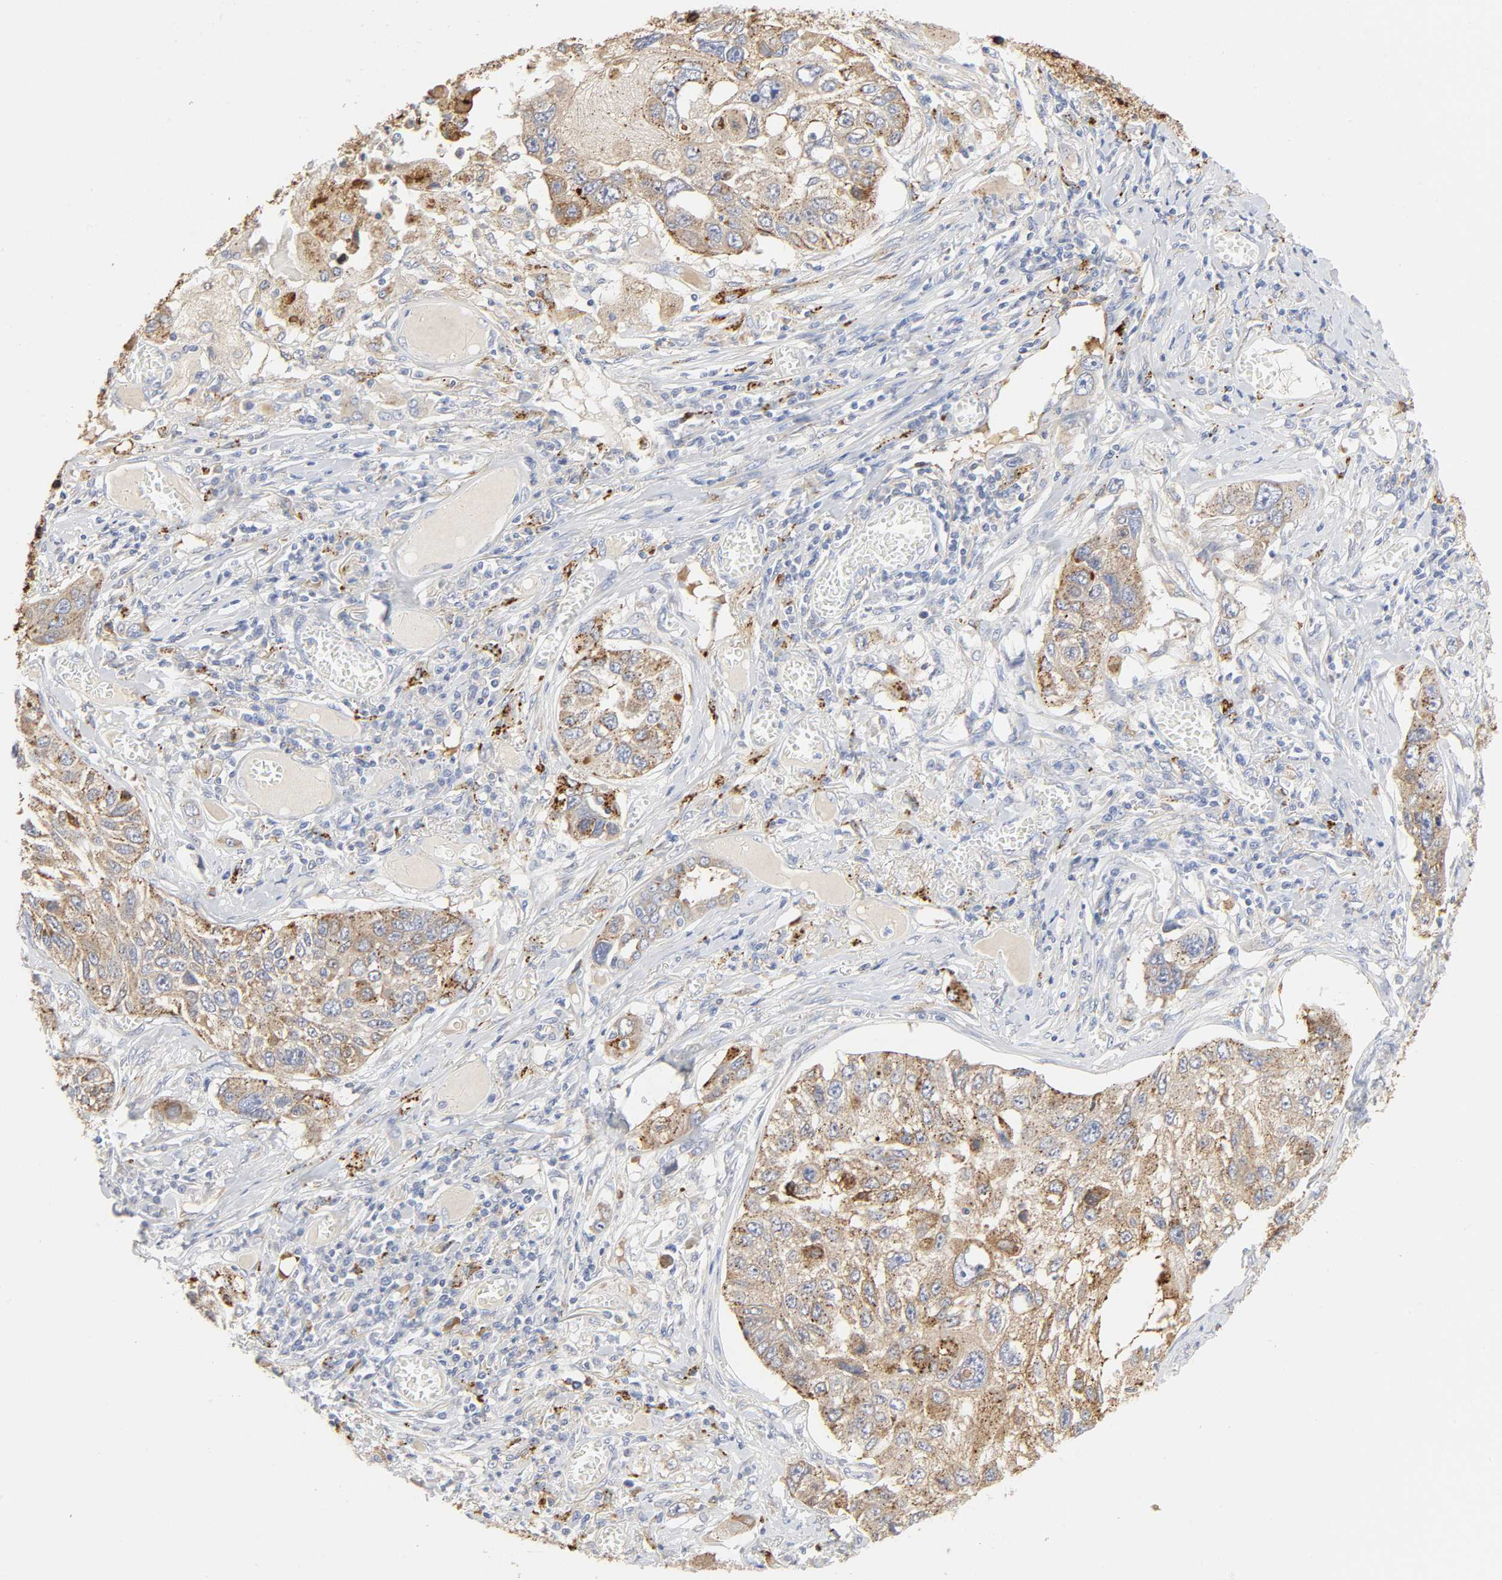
{"staining": {"intensity": "strong", "quantity": ">75%", "location": "cytoplasmic/membranous"}, "tissue": "lung cancer", "cell_type": "Tumor cells", "image_type": "cancer", "snomed": [{"axis": "morphology", "description": "Squamous cell carcinoma, NOS"}, {"axis": "topography", "description": "Lung"}], "caption": "Immunohistochemistry (IHC) of squamous cell carcinoma (lung) shows high levels of strong cytoplasmic/membranous staining in approximately >75% of tumor cells. (DAB (3,3'-diaminobenzidine) IHC with brightfield microscopy, high magnification).", "gene": "MAGEB17", "patient": {"sex": "male", "age": 71}}